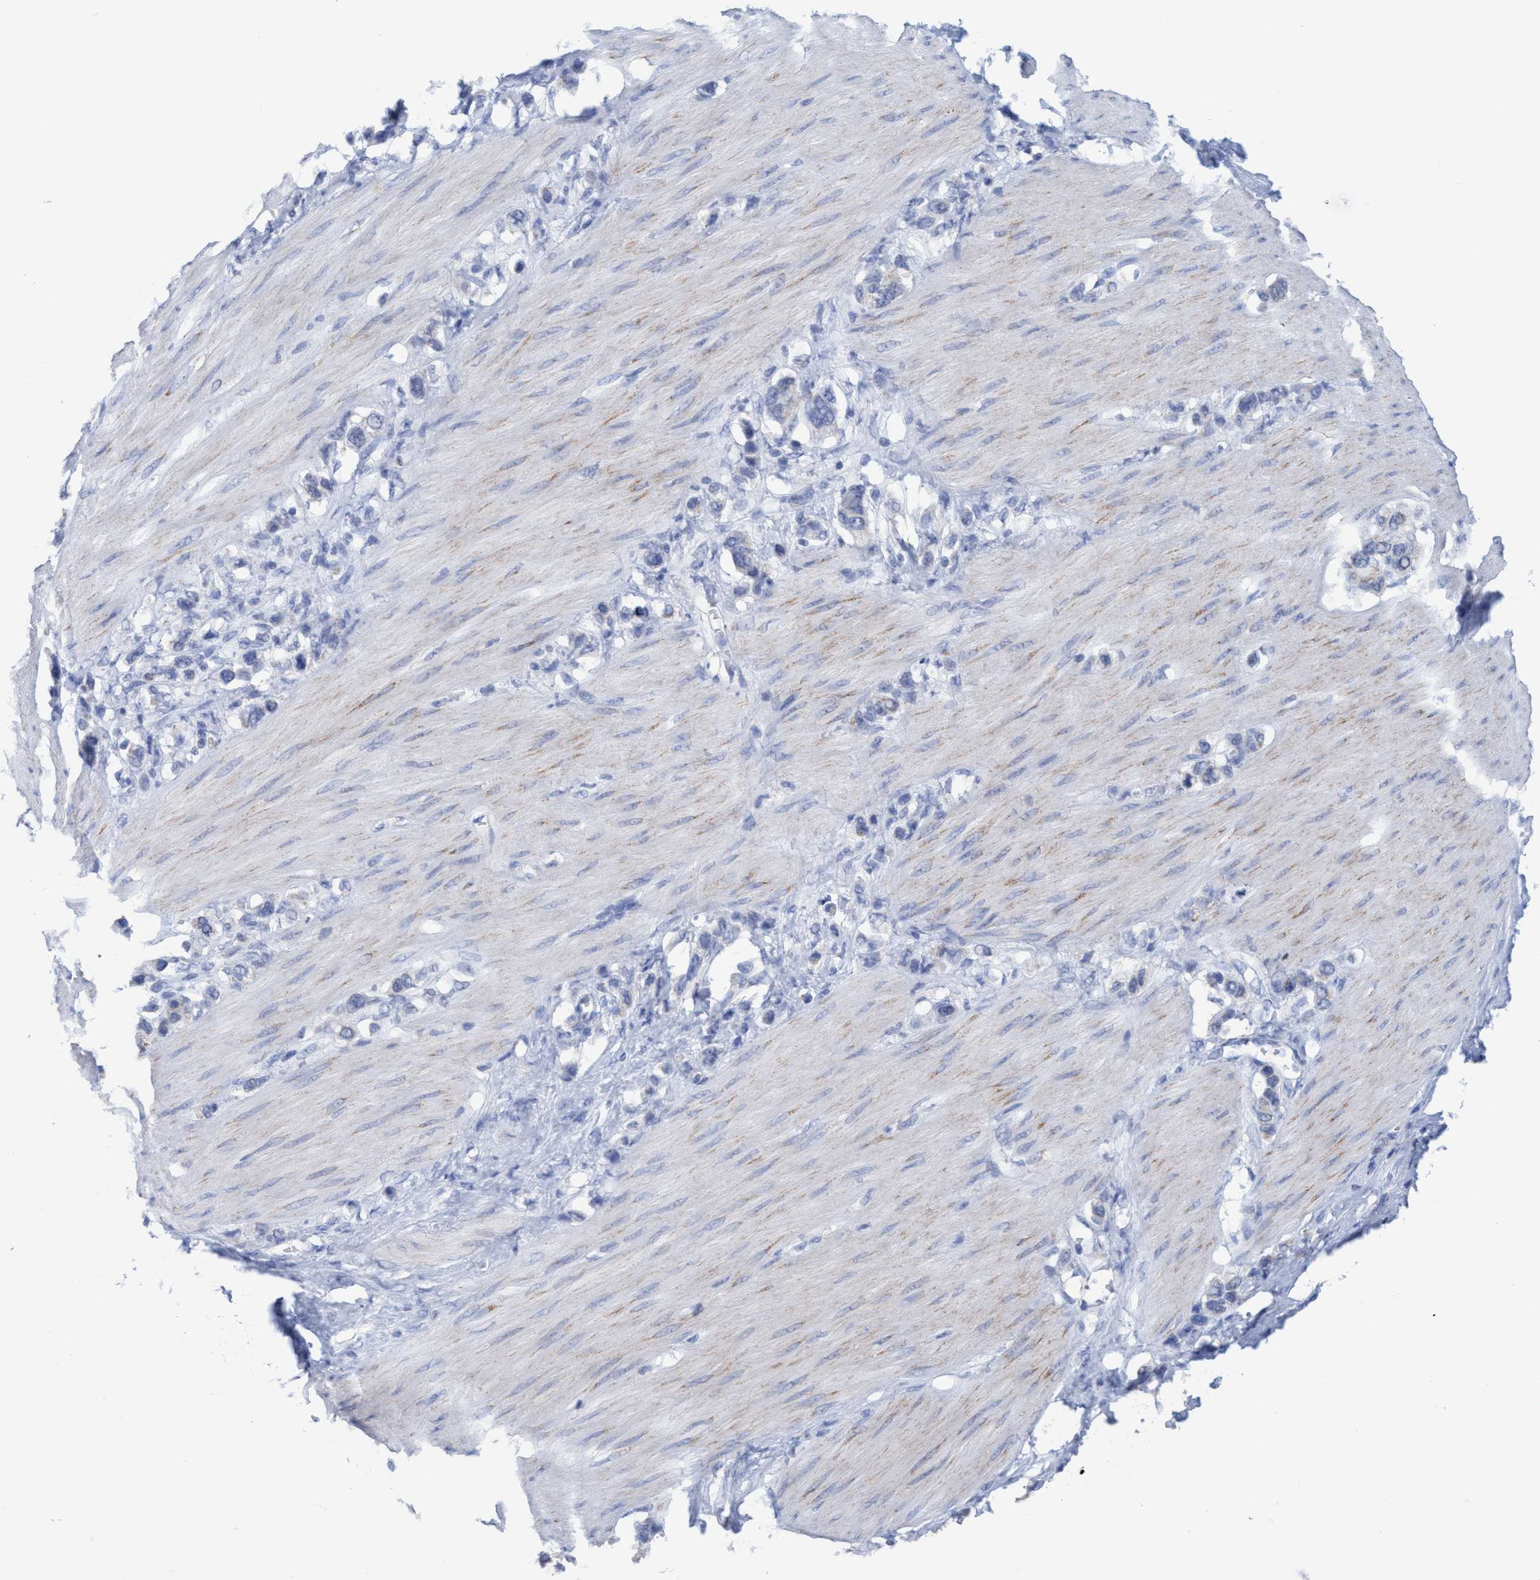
{"staining": {"intensity": "negative", "quantity": "none", "location": "none"}, "tissue": "stomach cancer", "cell_type": "Tumor cells", "image_type": "cancer", "snomed": [{"axis": "morphology", "description": "Adenocarcinoma, NOS"}, {"axis": "topography", "description": "Stomach"}], "caption": "An immunohistochemistry (IHC) histopathology image of stomach cancer is shown. There is no staining in tumor cells of stomach cancer. (DAB (3,3'-diaminobenzidine) immunohistochemistry (IHC), high magnification).", "gene": "RSAD1", "patient": {"sex": "female", "age": 65}}